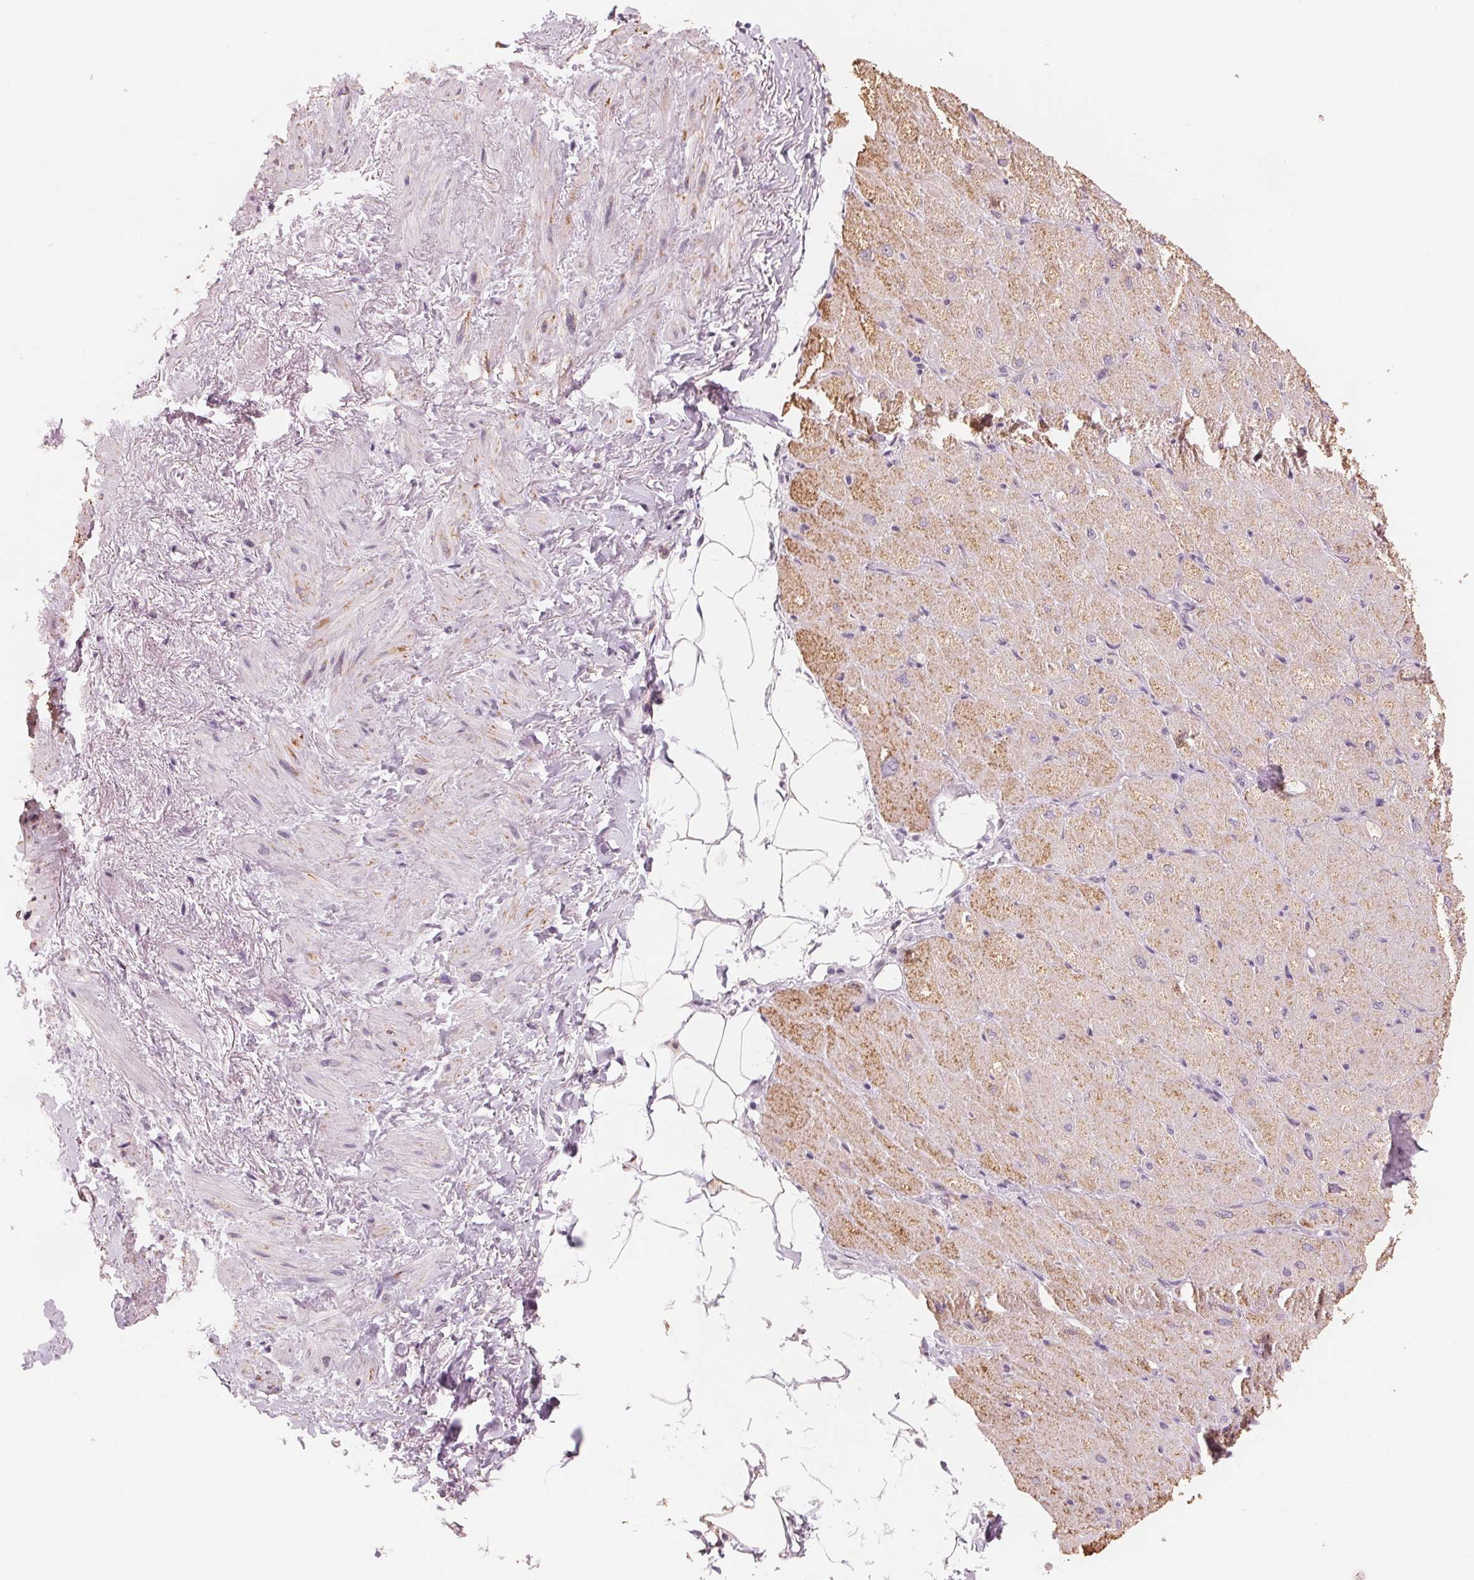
{"staining": {"intensity": "moderate", "quantity": "25%-75%", "location": "cytoplasmic/membranous"}, "tissue": "heart muscle", "cell_type": "Cardiomyocytes", "image_type": "normal", "snomed": [{"axis": "morphology", "description": "Normal tissue, NOS"}, {"axis": "topography", "description": "Heart"}], "caption": "A brown stain labels moderate cytoplasmic/membranous positivity of a protein in cardiomyocytes of unremarkable human heart muscle. (DAB (3,3'-diaminobenzidine) IHC with brightfield microscopy, high magnification).", "gene": "IL9R", "patient": {"sex": "male", "age": 62}}